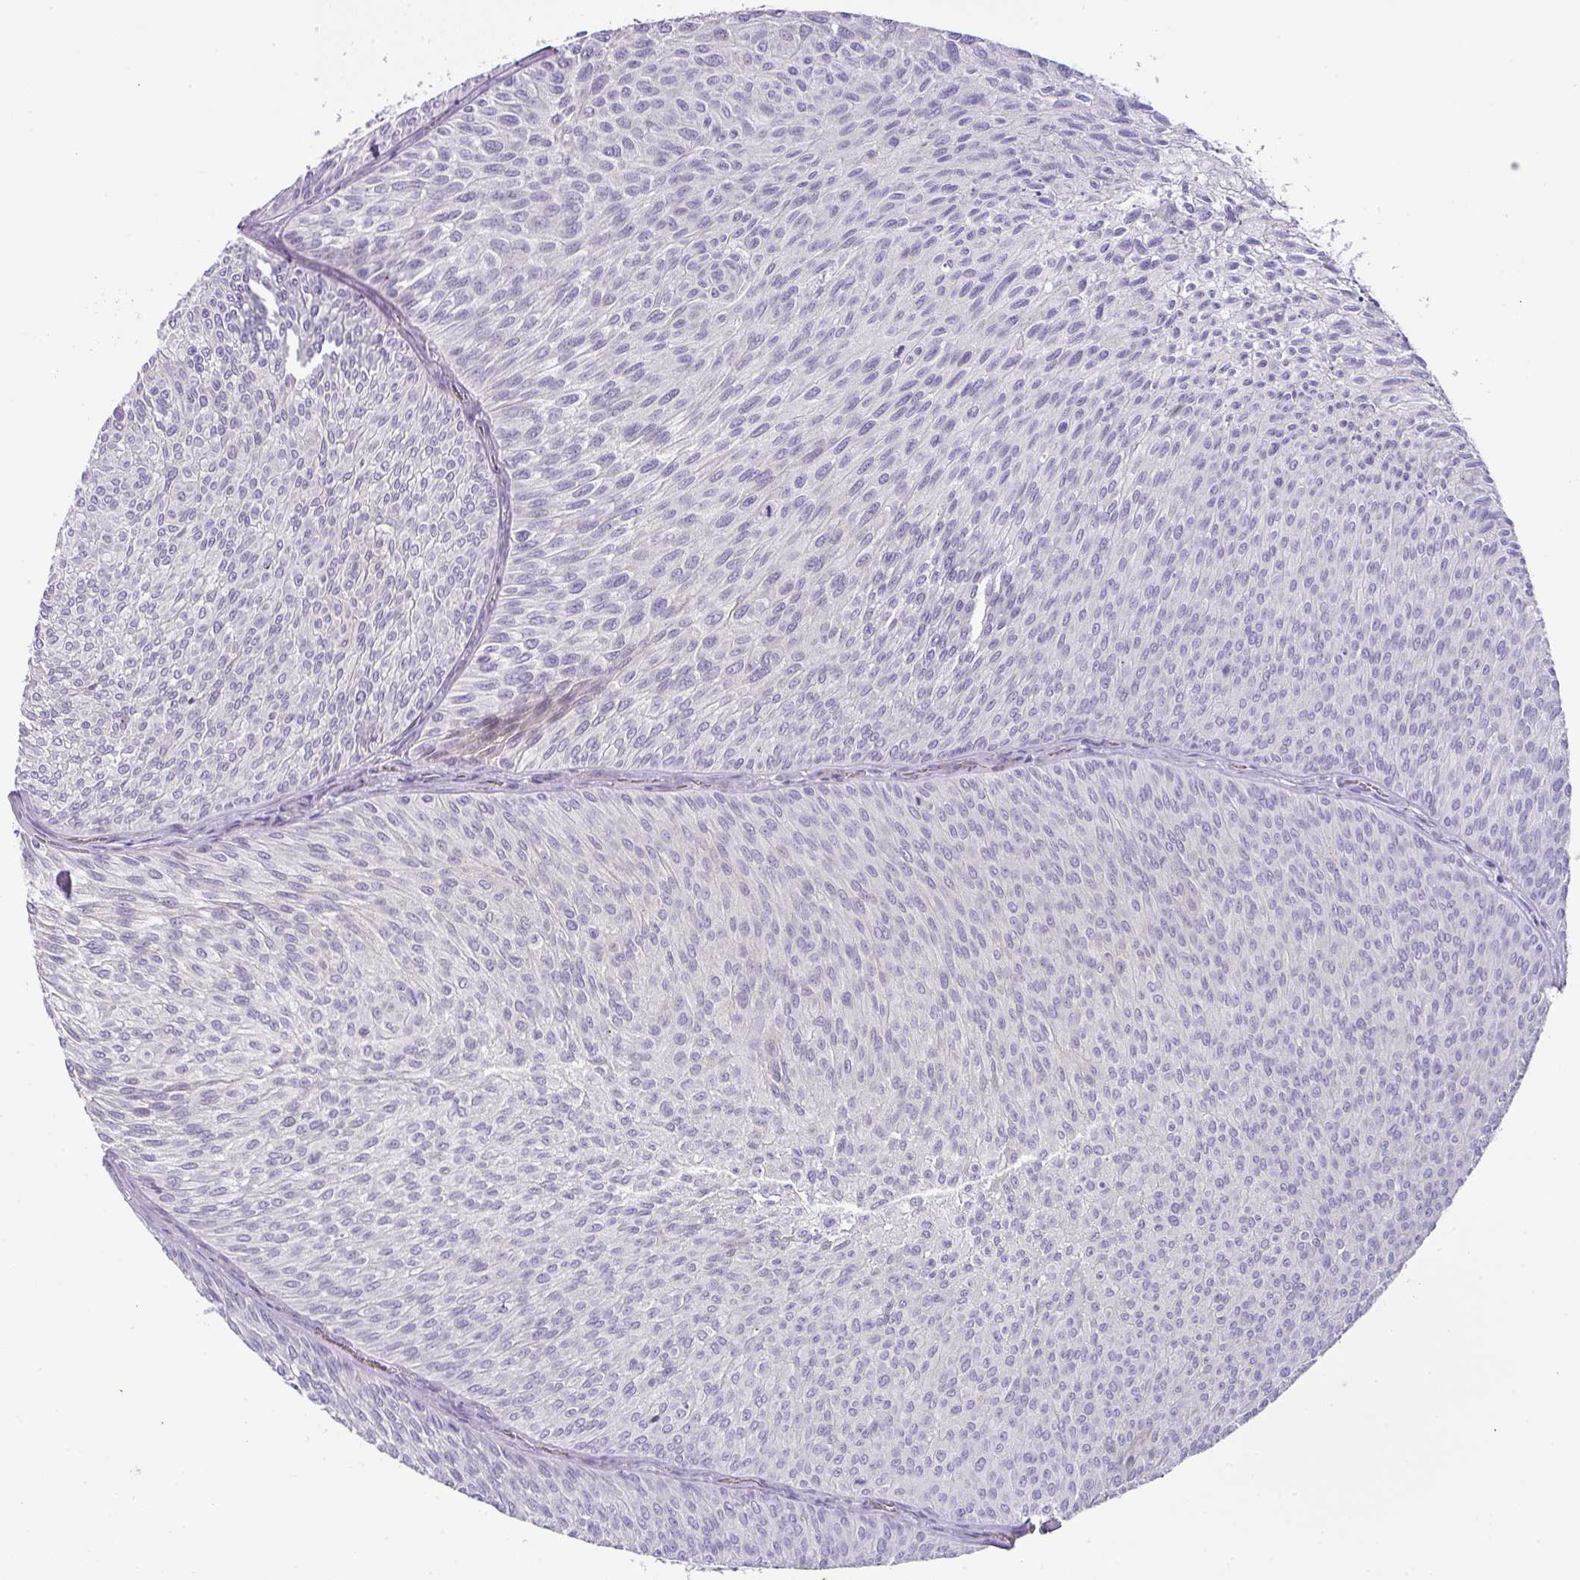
{"staining": {"intensity": "negative", "quantity": "none", "location": "none"}, "tissue": "urothelial cancer", "cell_type": "Tumor cells", "image_type": "cancer", "snomed": [{"axis": "morphology", "description": "Urothelial carcinoma, Low grade"}, {"axis": "topography", "description": "Urinary bladder"}], "caption": "This is a photomicrograph of immunohistochemistry (IHC) staining of urothelial cancer, which shows no staining in tumor cells.", "gene": "OR52N1", "patient": {"sex": "male", "age": 91}}